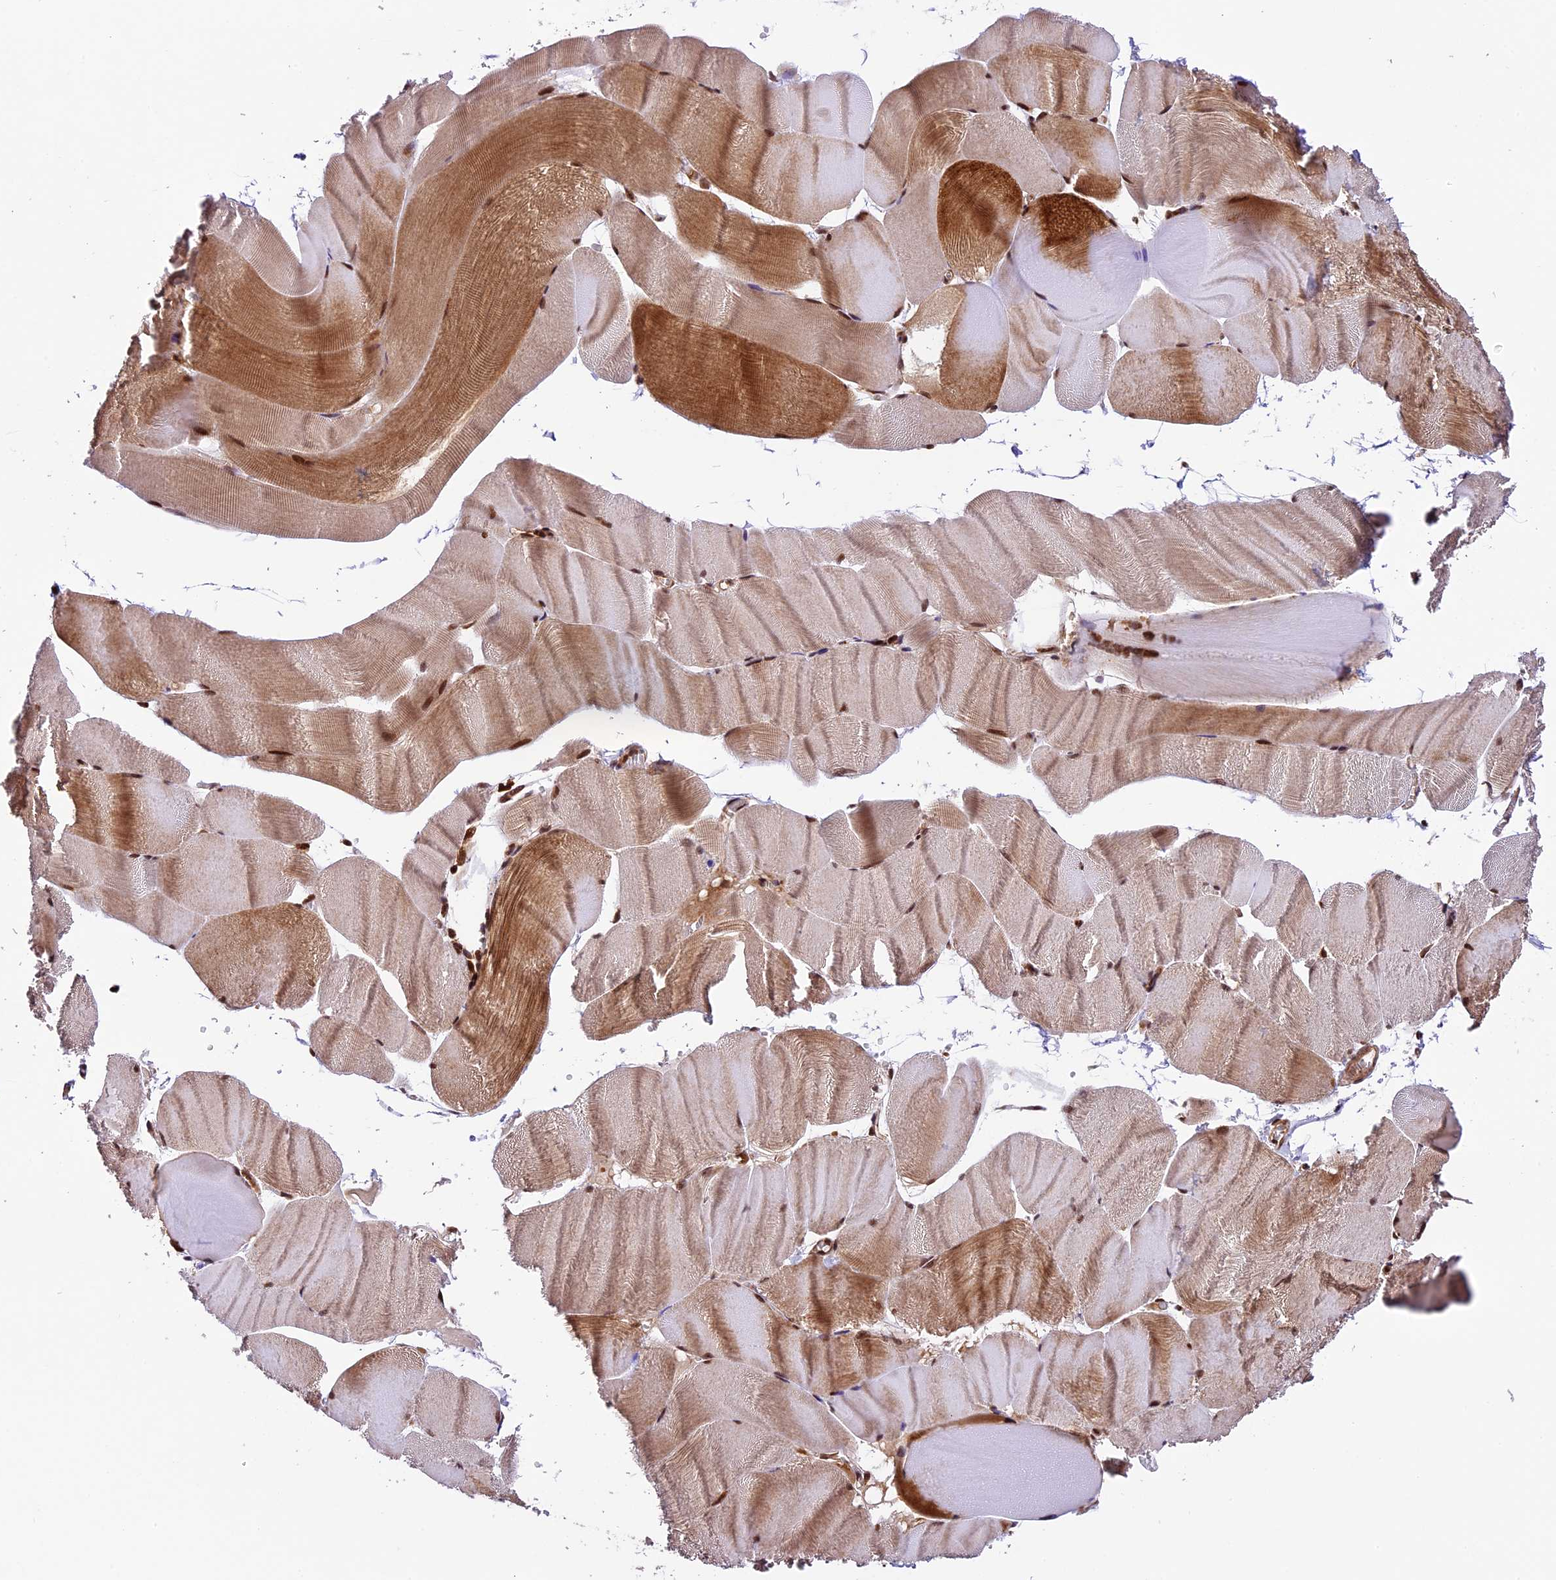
{"staining": {"intensity": "moderate", "quantity": "25%-75%", "location": "cytoplasmic/membranous,nuclear"}, "tissue": "skeletal muscle", "cell_type": "Myocytes", "image_type": "normal", "snomed": [{"axis": "morphology", "description": "Normal tissue, NOS"}, {"axis": "morphology", "description": "Basal cell carcinoma"}, {"axis": "topography", "description": "Skeletal muscle"}], "caption": "A brown stain labels moderate cytoplasmic/membranous,nuclear positivity of a protein in myocytes of unremarkable skeletal muscle. (IHC, brightfield microscopy, high magnification).", "gene": "DHX38", "patient": {"sex": "female", "age": 64}}